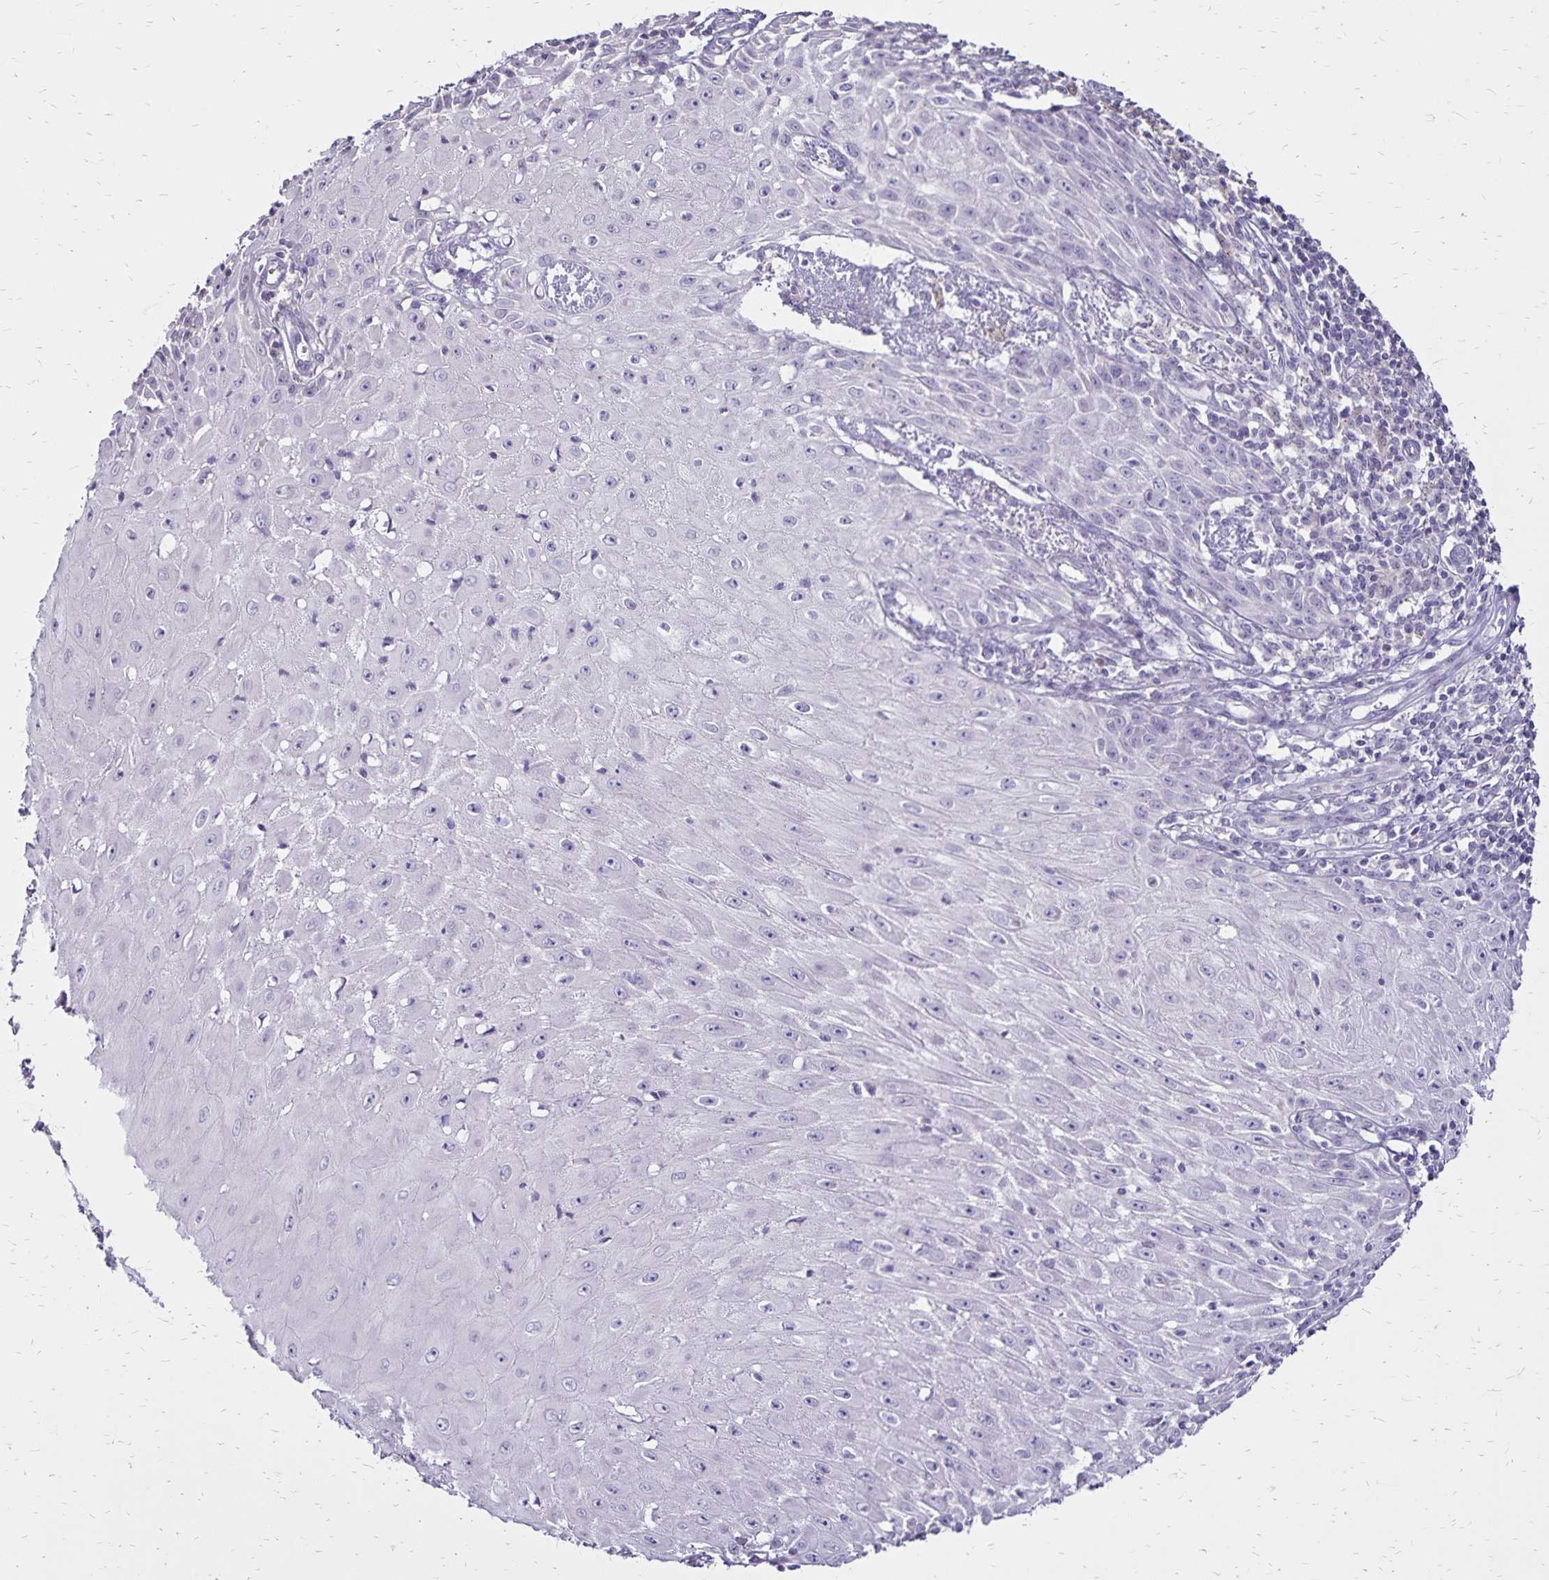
{"staining": {"intensity": "negative", "quantity": "none", "location": "none"}, "tissue": "skin cancer", "cell_type": "Tumor cells", "image_type": "cancer", "snomed": [{"axis": "morphology", "description": "Squamous cell carcinoma, NOS"}, {"axis": "topography", "description": "Skin"}], "caption": "This is an immunohistochemistry (IHC) micrograph of human squamous cell carcinoma (skin). There is no staining in tumor cells.", "gene": "SH3GL3", "patient": {"sex": "female", "age": 73}}